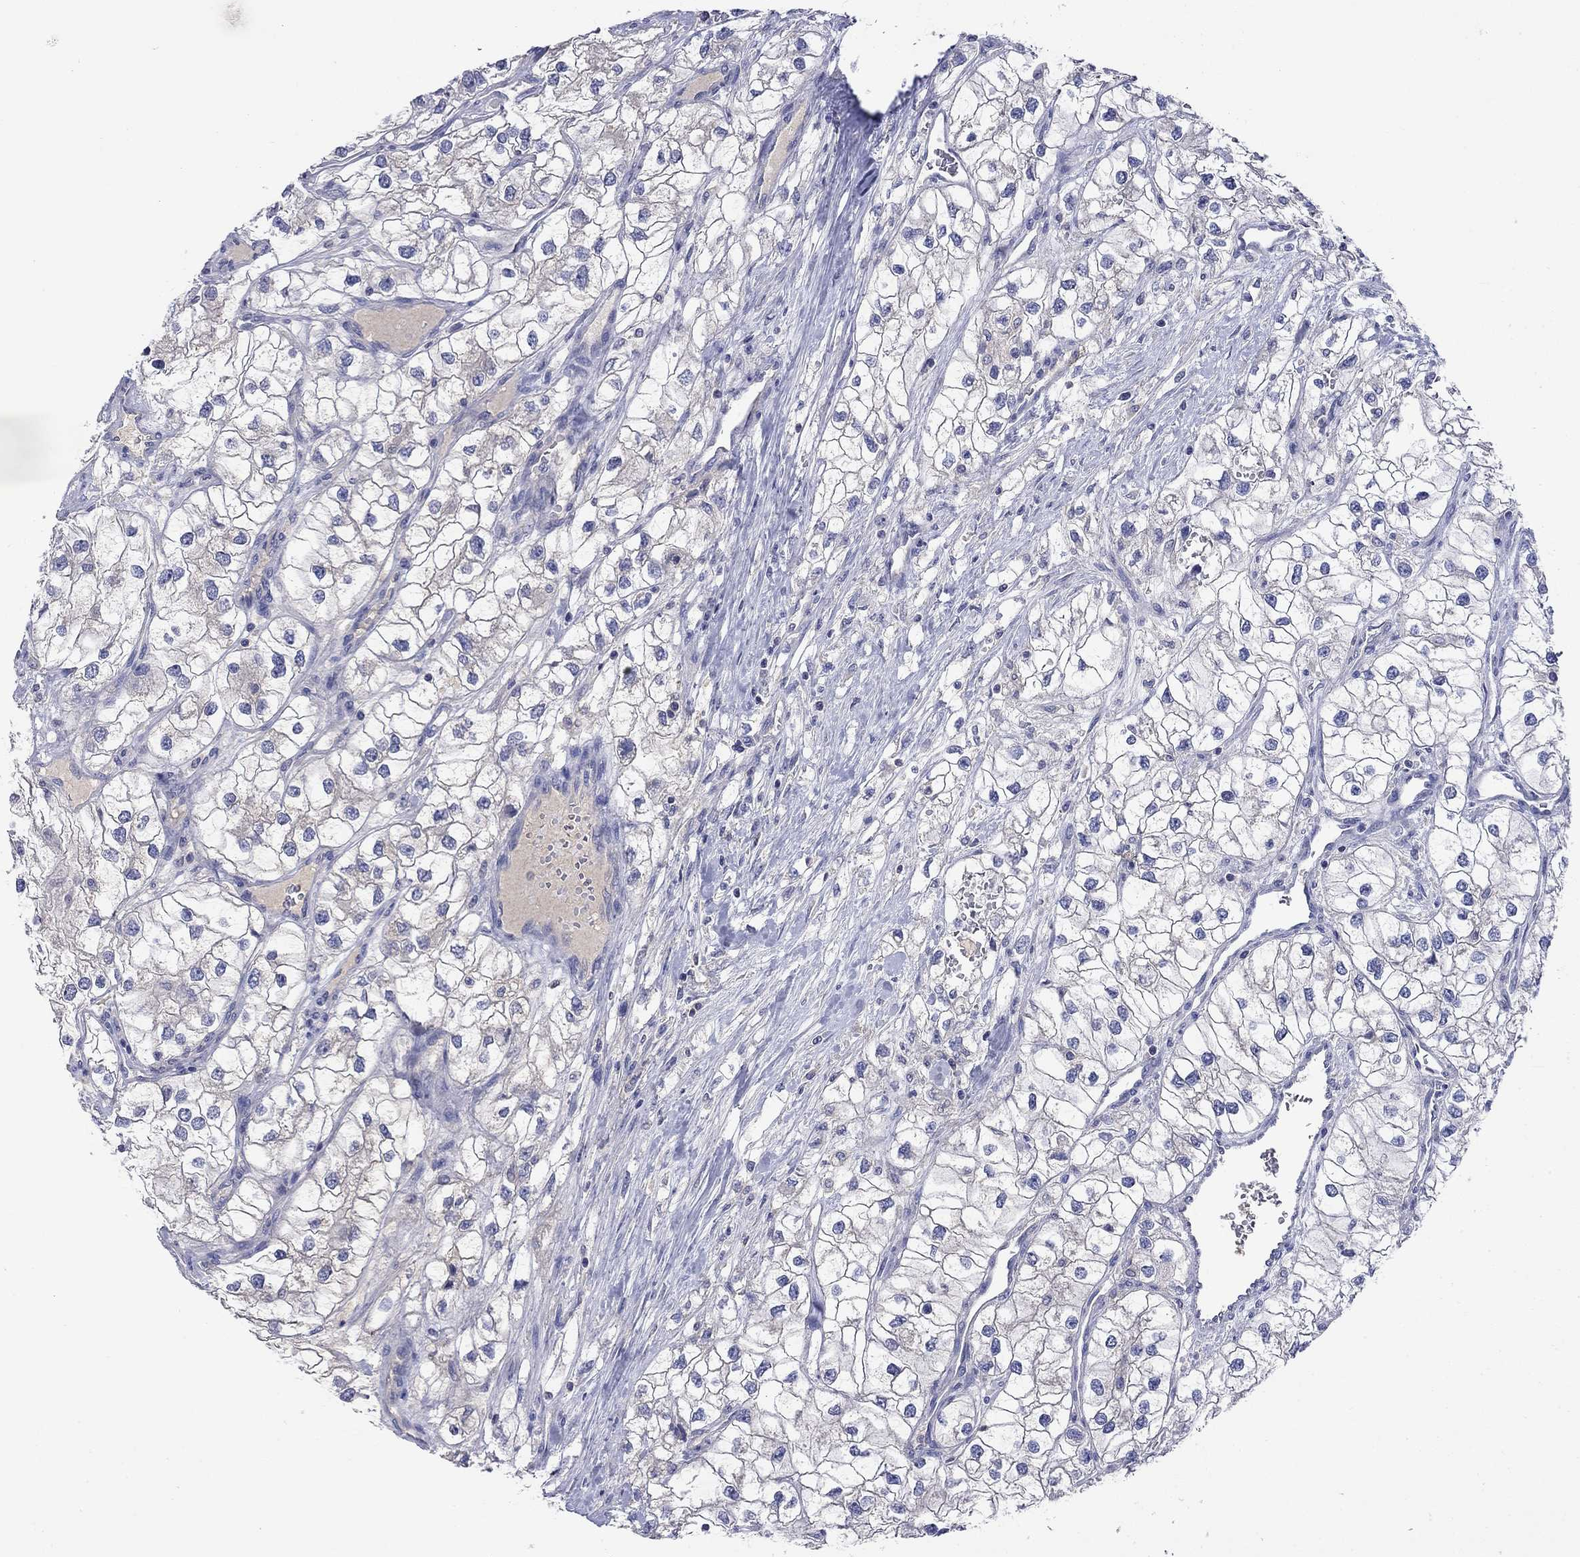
{"staining": {"intensity": "negative", "quantity": "none", "location": "none"}, "tissue": "renal cancer", "cell_type": "Tumor cells", "image_type": "cancer", "snomed": [{"axis": "morphology", "description": "Adenocarcinoma, NOS"}, {"axis": "topography", "description": "Kidney"}], "caption": "An image of renal adenocarcinoma stained for a protein displays no brown staining in tumor cells.", "gene": "LRFN4", "patient": {"sex": "male", "age": 59}}